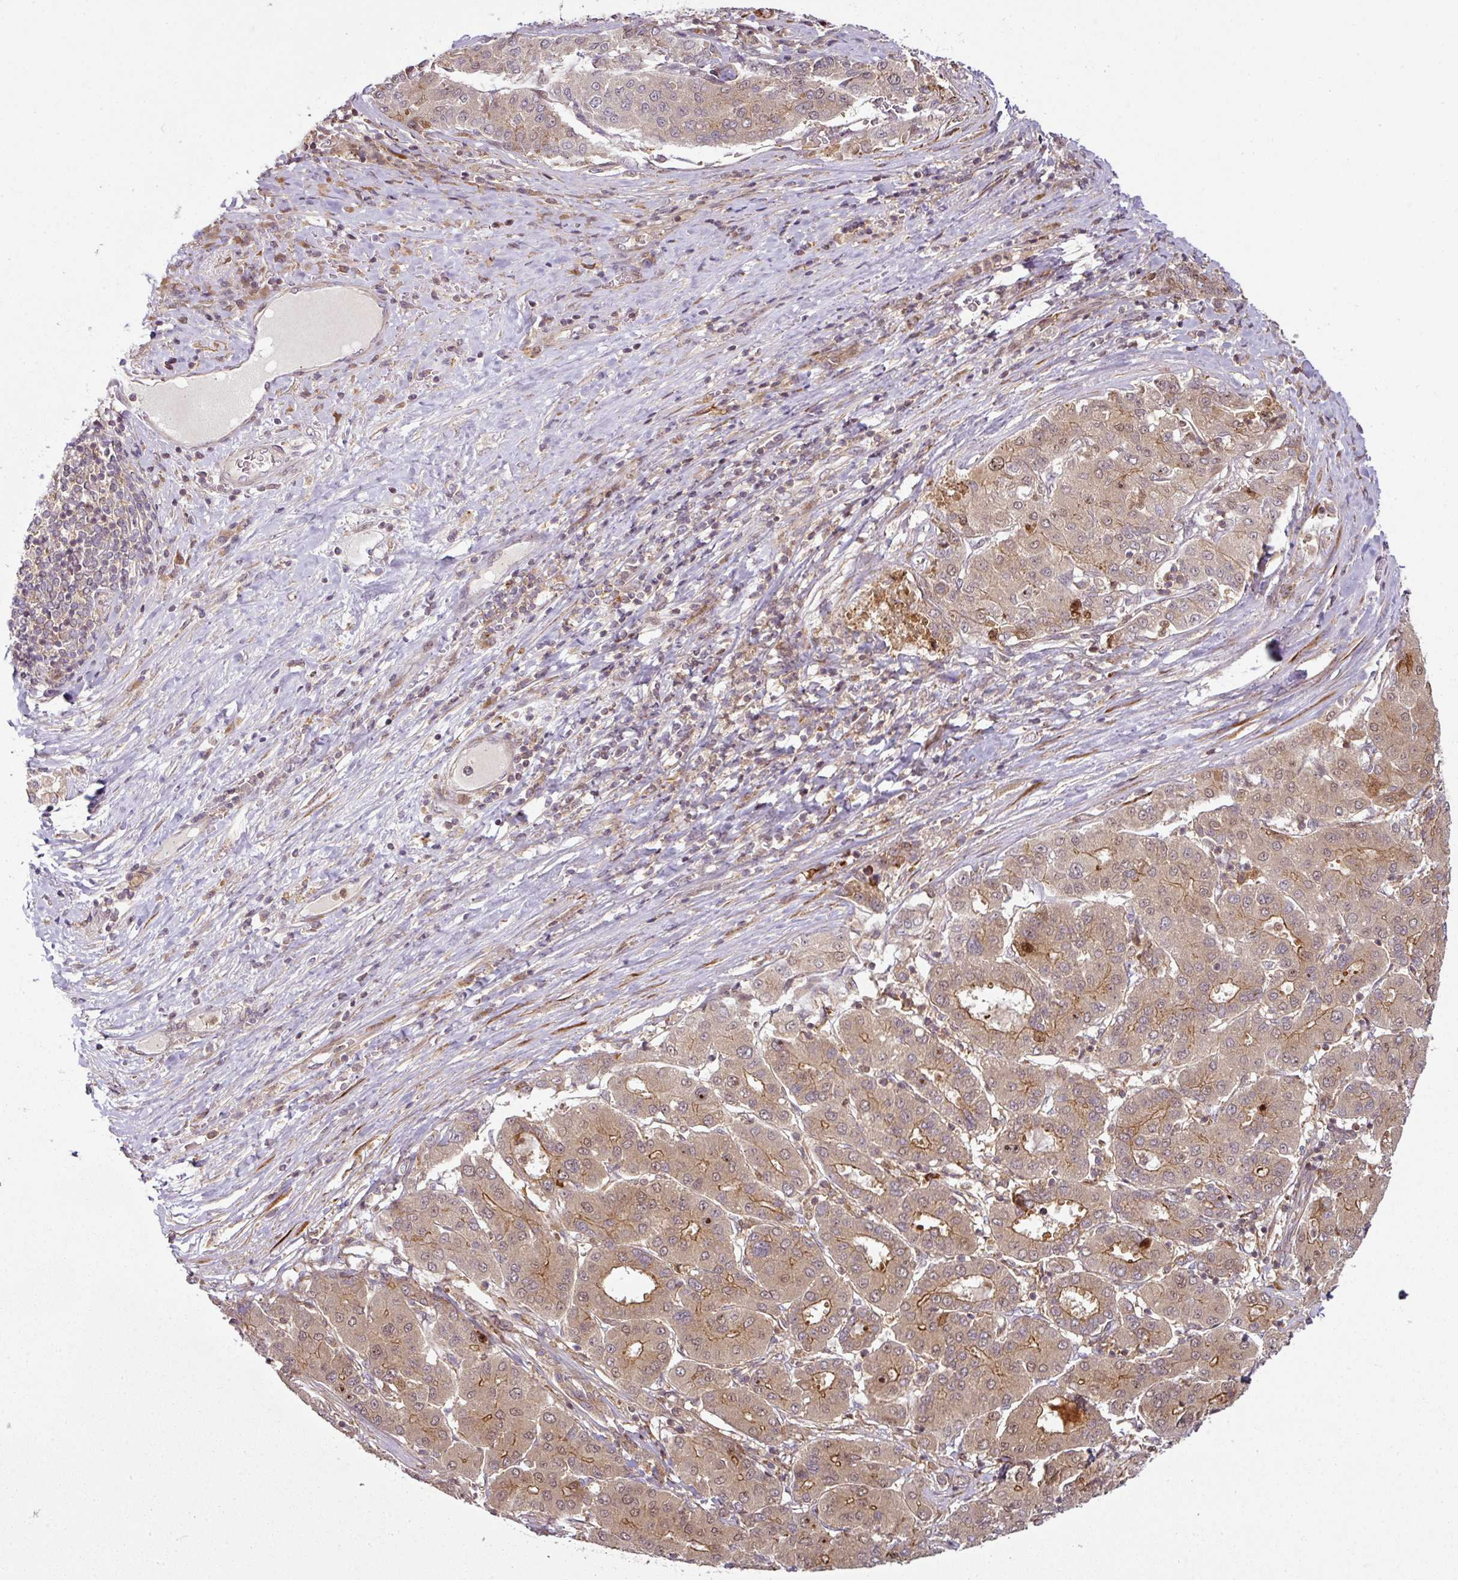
{"staining": {"intensity": "weak", "quantity": "25%-75%", "location": "cytoplasmic/membranous,nuclear"}, "tissue": "liver cancer", "cell_type": "Tumor cells", "image_type": "cancer", "snomed": [{"axis": "morphology", "description": "Carcinoma, Hepatocellular, NOS"}, {"axis": "topography", "description": "Liver"}], "caption": "Protein expression analysis of human liver hepatocellular carcinoma reveals weak cytoplasmic/membranous and nuclear expression in approximately 25%-75% of tumor cells.", "gene": "ATAT1", "patient": {"sex": "male", "age": 65}}